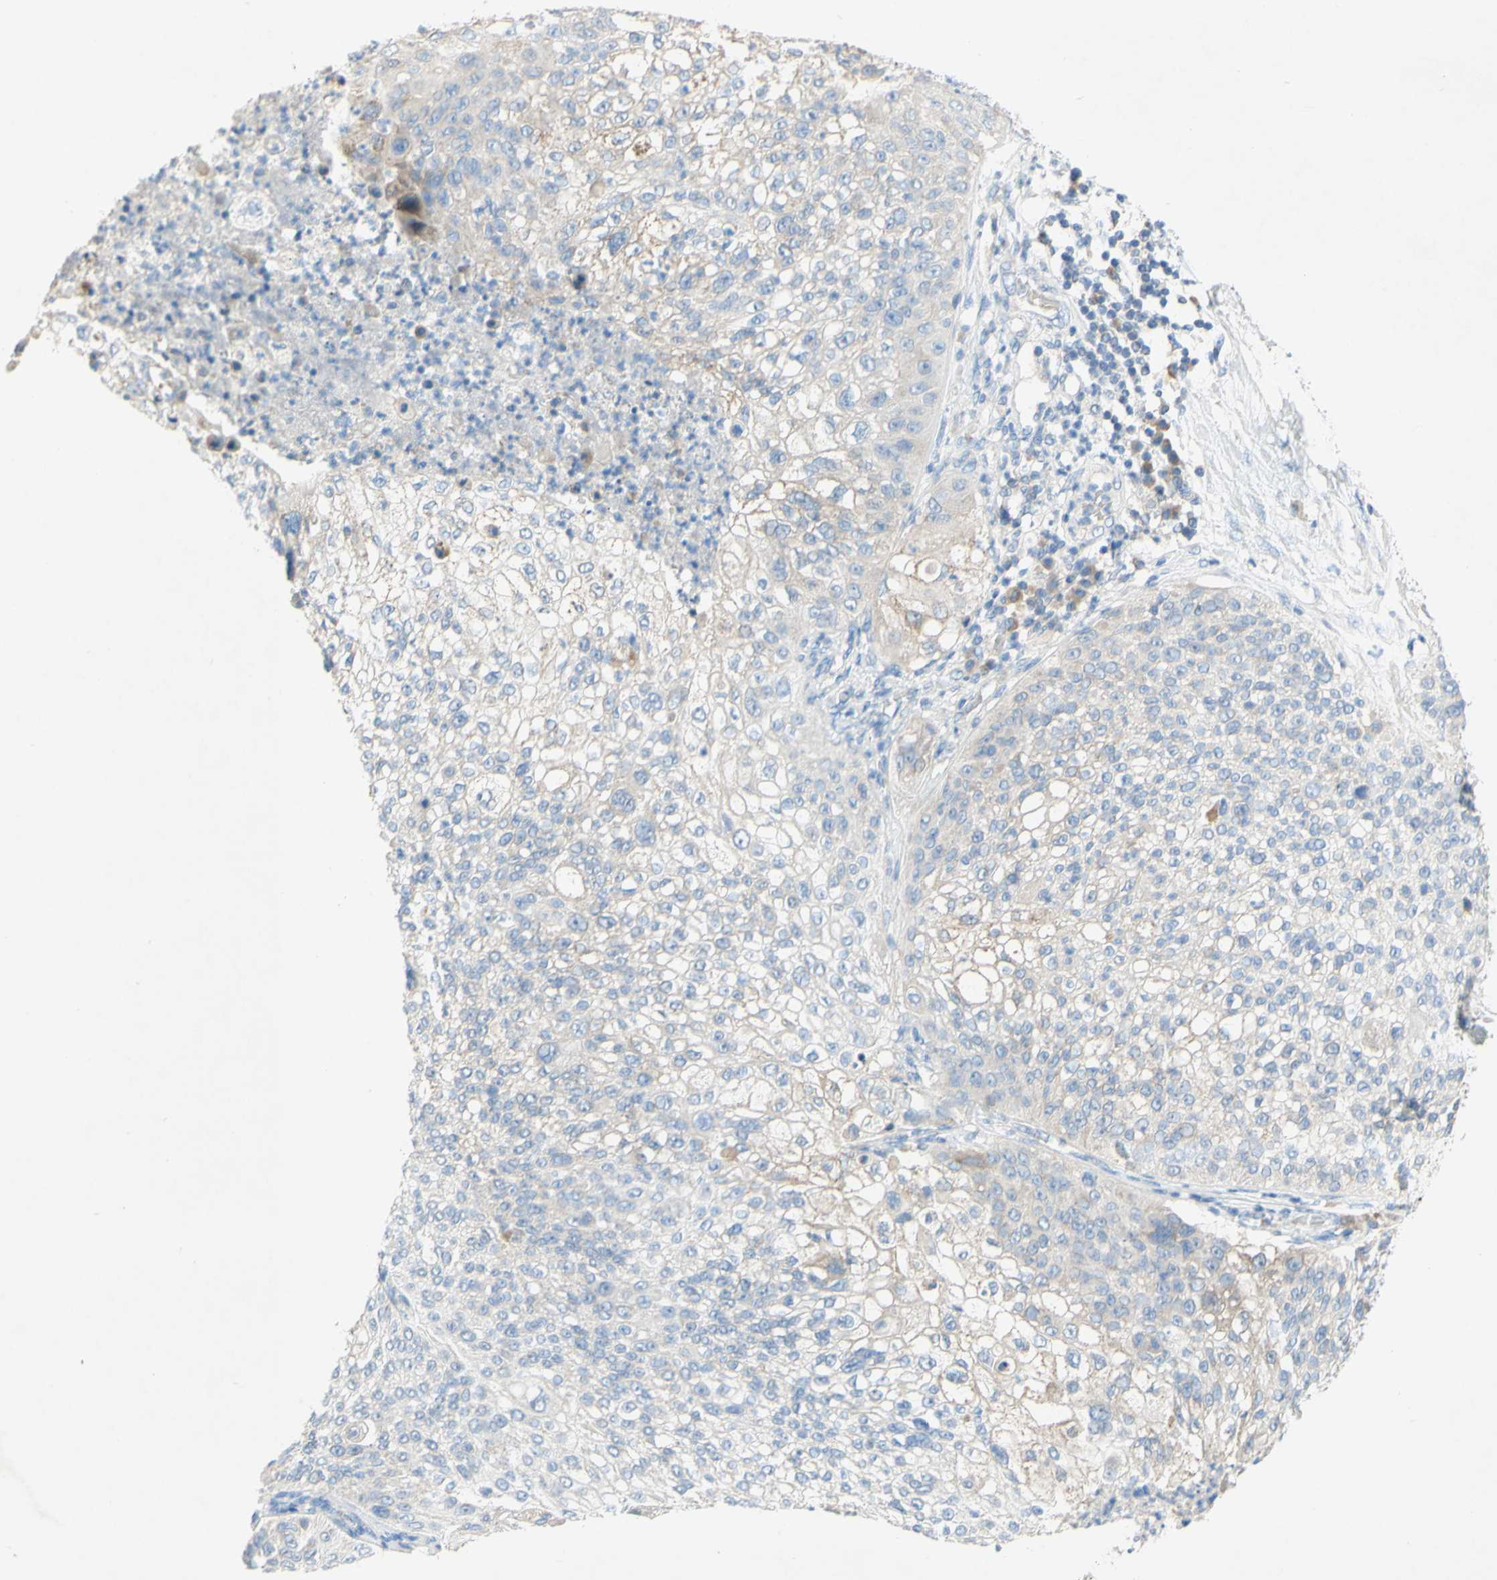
{"staining": {"intensity": "negative", "quantity": "none", "location": "none"}, "tissue": "lung cancer", "cell_type": "Tumor cells", "image_type": "cancer", "snomed": [{"axis": "morphology", "description": "Inflammation, NOS"}, {"axis": "morphology", "description": "Squamous cell carcinoma, NOS"}, {"axis": "topography", "description": "Lymph node"}, {"axis": "topography", "description": "Soft tissue"}, {"axis": "topography", "description": "Lung"}], "caption": "A high-resolution histopathology image shows immunohistochemistry (IHC) staining of lung squamous cell carcinoma, which exhibits no significant staining in tumor cells.", "gene": "ACADL", "patient": {"sex": "male", "age": 66}}